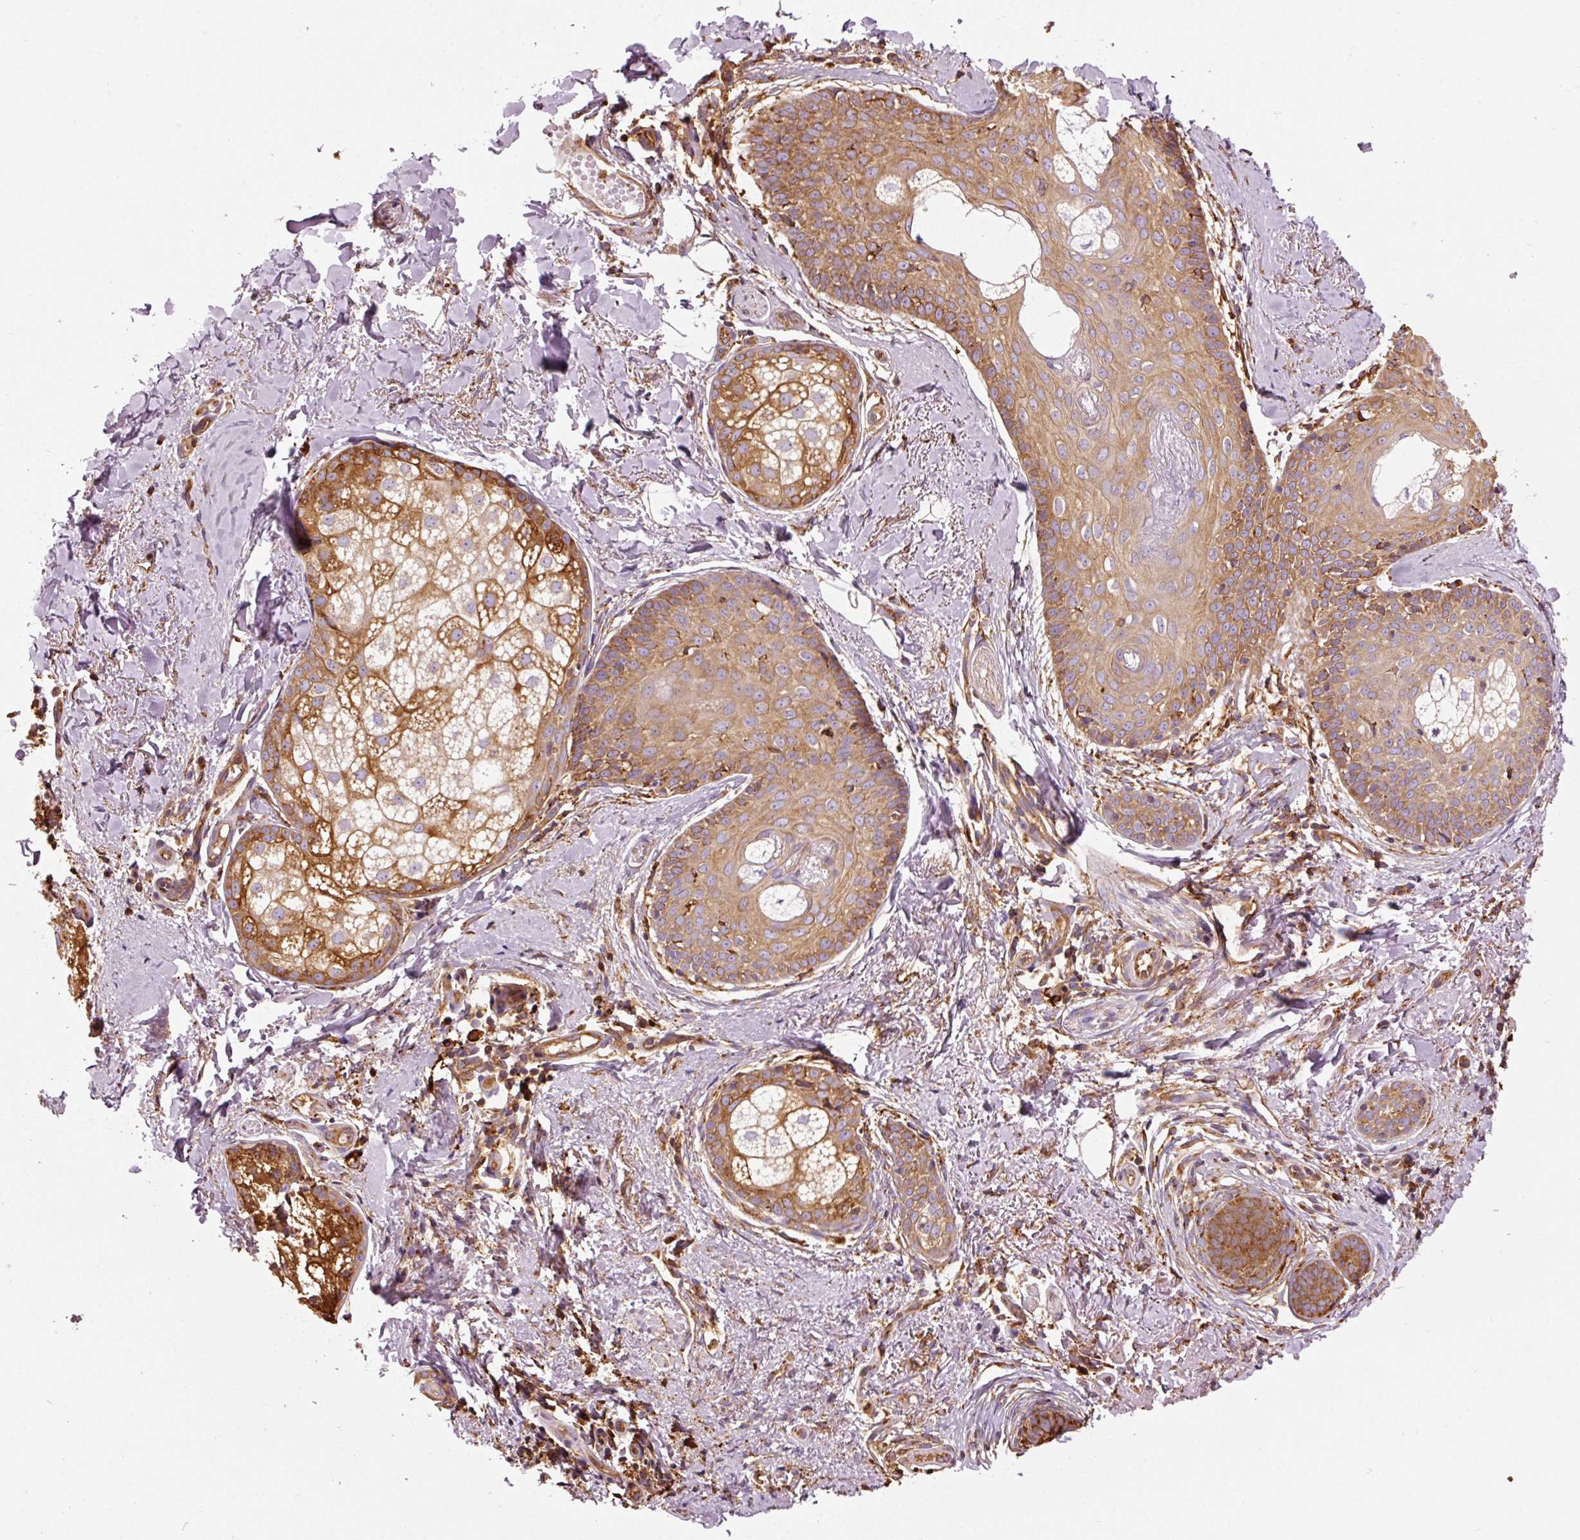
{"staining": {"intensity": "strong", "quantity": ">75%", "location": "cytoplasmic/membranous"}, "tissue": "skin cancer", "cell_type": "Tumor cells", "image_type": "cancer", "snomed": [{"axis": "morphology", "description": "Basal cell carcinoma"}, {"axis": "topography", "description": "Skin"}], "caption": "Skin cancer stained for a protein (brown) demonstrates strong cytoplasmic/membranous positive staining in approximately >75% of tumor cells.", "gene": "KLC1", "patient": {"sex": "female", "age": 60}}